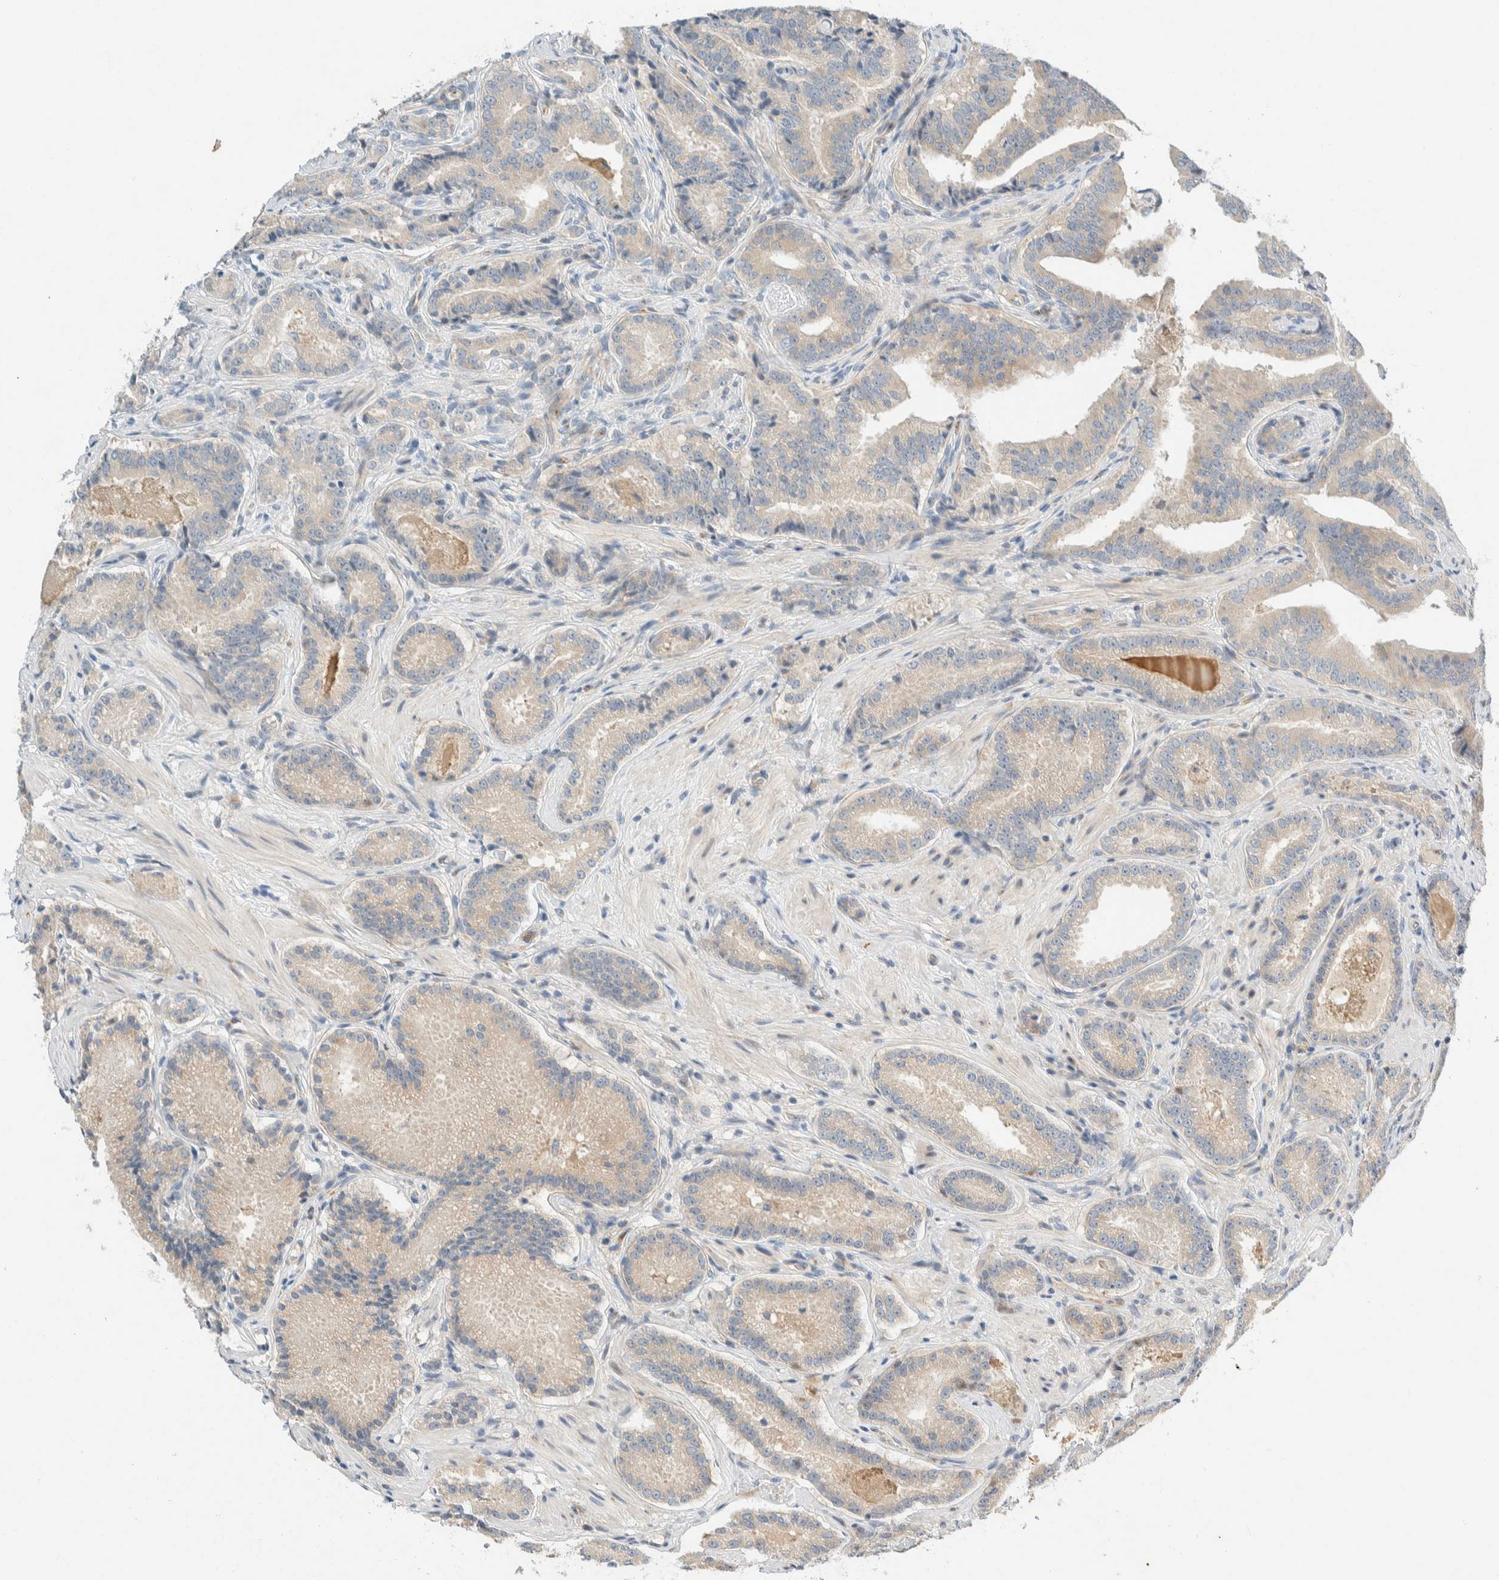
{"staining": {"intensity": "negative", "quantity": "none", "location": "none"}, "tissue": "prostate cancer", "cell_type": "Tumor cells", "image_type": "cancer", "snomed": [{"axis": "morphology", "description": "Adenocarcinoma, Low grade"}, {"axis": "topography", "description": "Prostate"}], "caption": "Immunohistochemical staining of human prostate cancer demonstrates no significant expression in tumor cells.", "gene": "TMEM184B", "patient": {"sex": "male", "age": 51}}